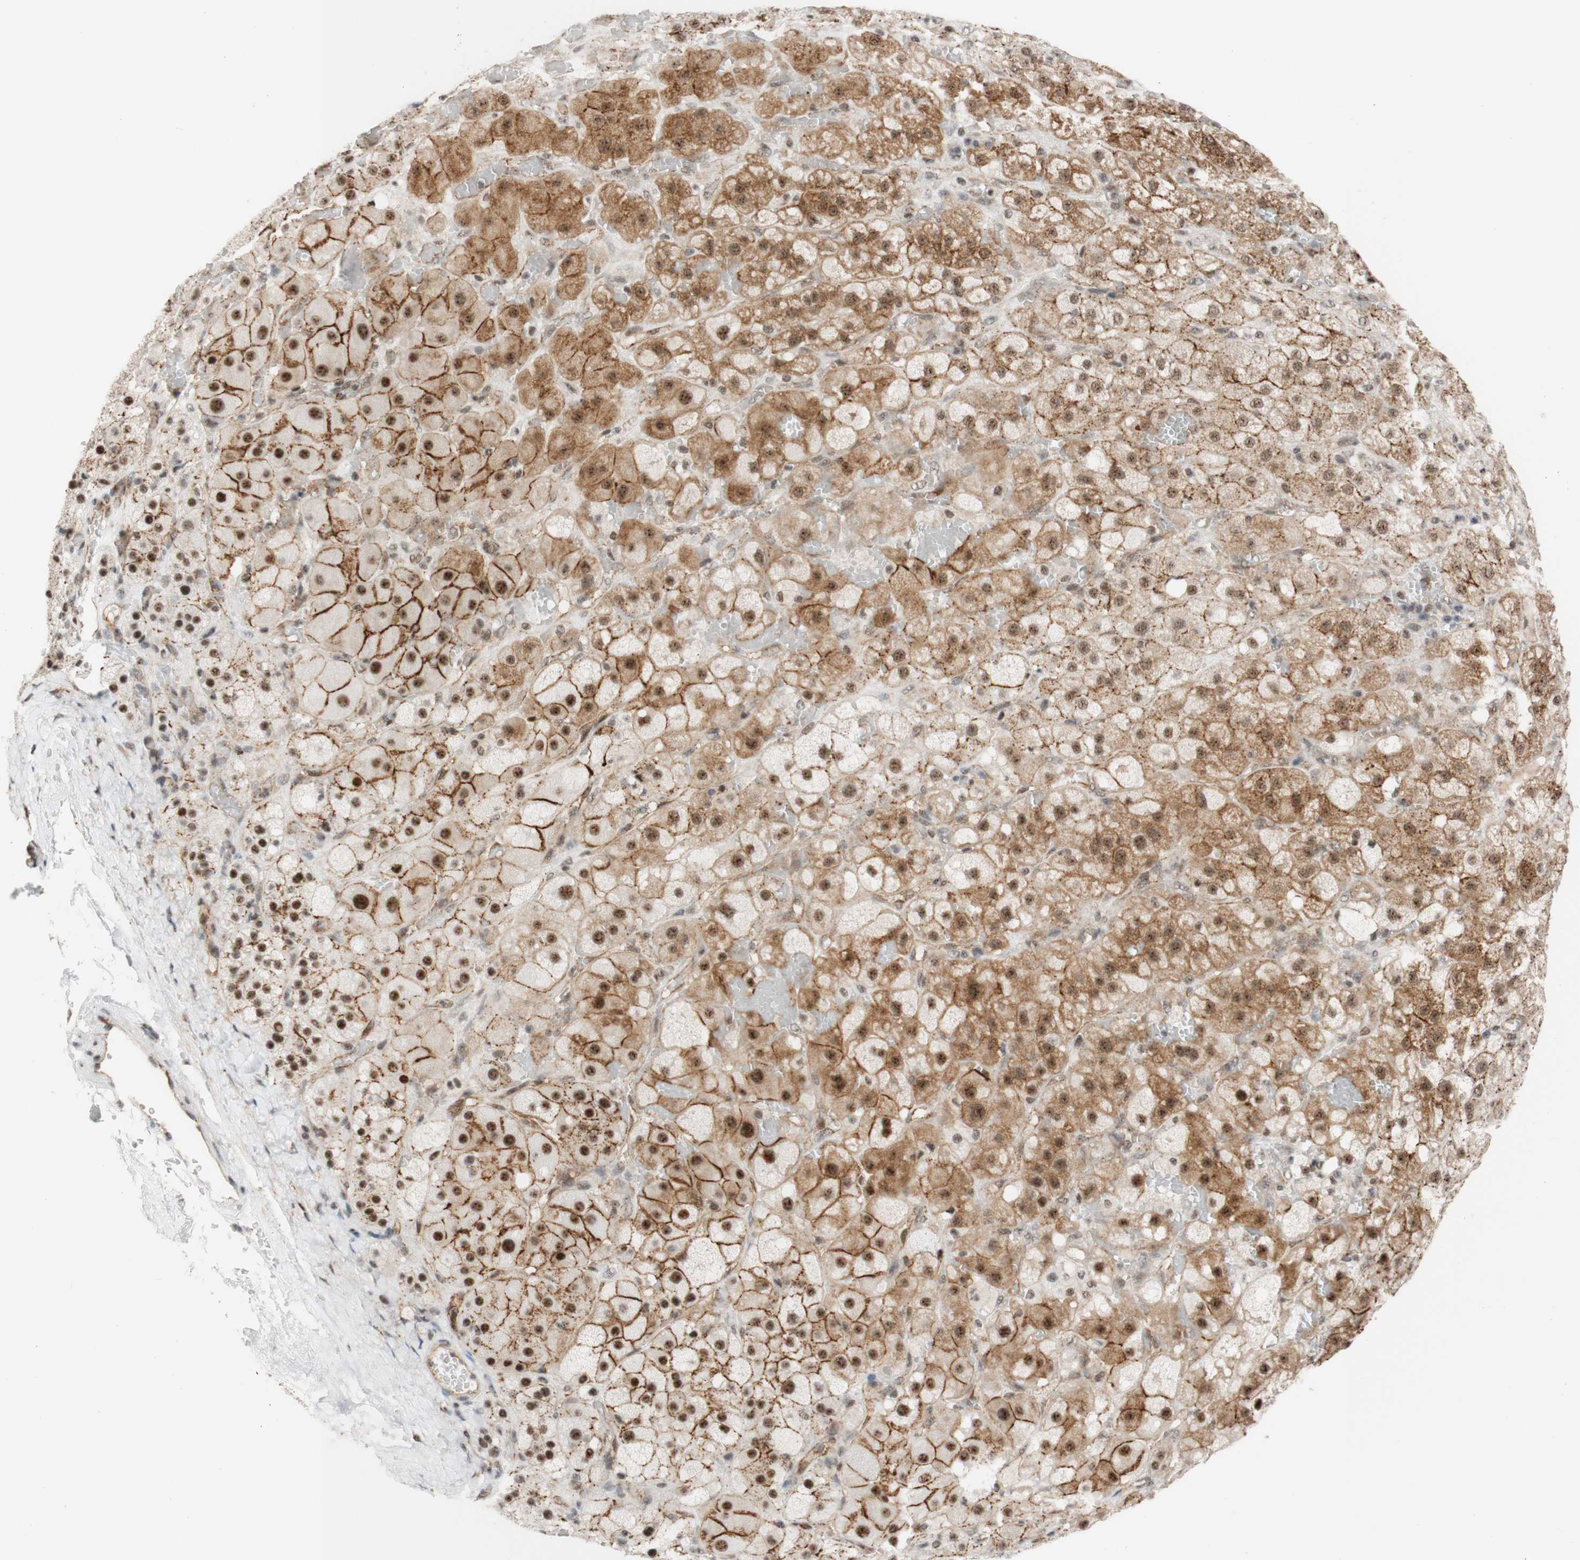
{"staining": {"intensity": "moderate", "quantity": ">75%", "location": "cytoplasmic/membranous,nuclear"}, "tissue": "adrenal gland", "cell_type": "Glandular cells", "image_type": "normal", "snomed": [{"axis": "morphology", "description": "Normal tissue, NOS"}, {"axis": "topography", "description": "Adrenal gland"}], "caption": "A brown stain highlights moderate cytoplasmic/membranous,nuclear positivity of a protein in glandular cells of normal human adrenal gland. The staining was performed using DAB to visualize the protein expression in brown, while the nuclei were stained in blue with hematoxylin (Magnification: 20x).", "gene": "SAP18", "patient": {"sex": "female", "age": 47}}